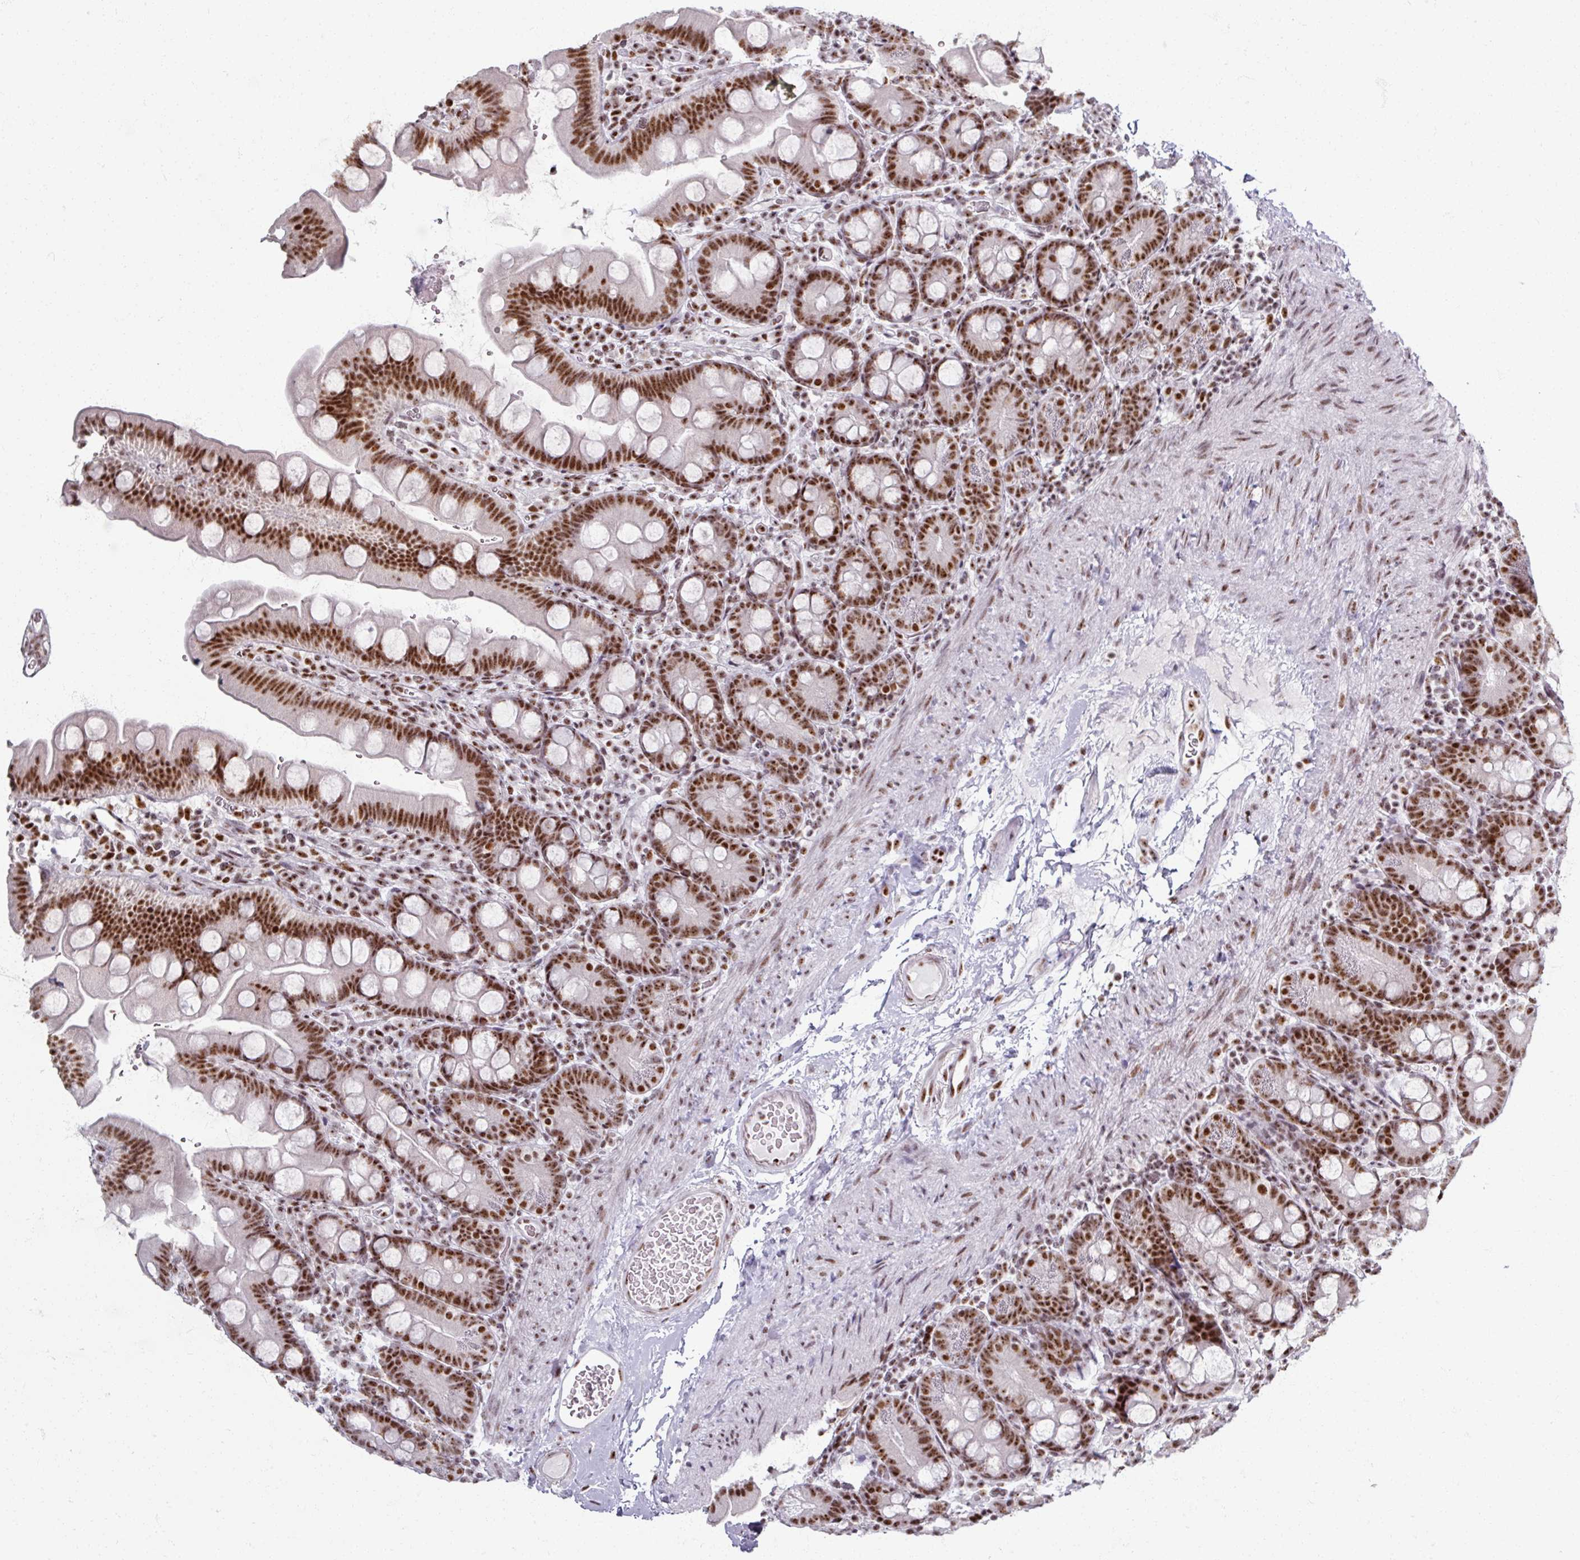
{"staining": {"intensity": "strong", "quantity": ">75%", "location": "nuclear"}, "tissue": "small intestine", "cell_type": "Glandular cells", "image_type": "normal", "snomed": [{"axis": "morphology", "description": "Normal tissue, NOS"}, {"axis": "topography", "description": "Small intestine"}], "caption": "Immunohistochemistry (IHC) of benign small intestine displays high levels of strong nuclear staining in approximately >75% of glandular cells.", "gene": "ADAR", "patient": {"sex": "female", "age": 68}}